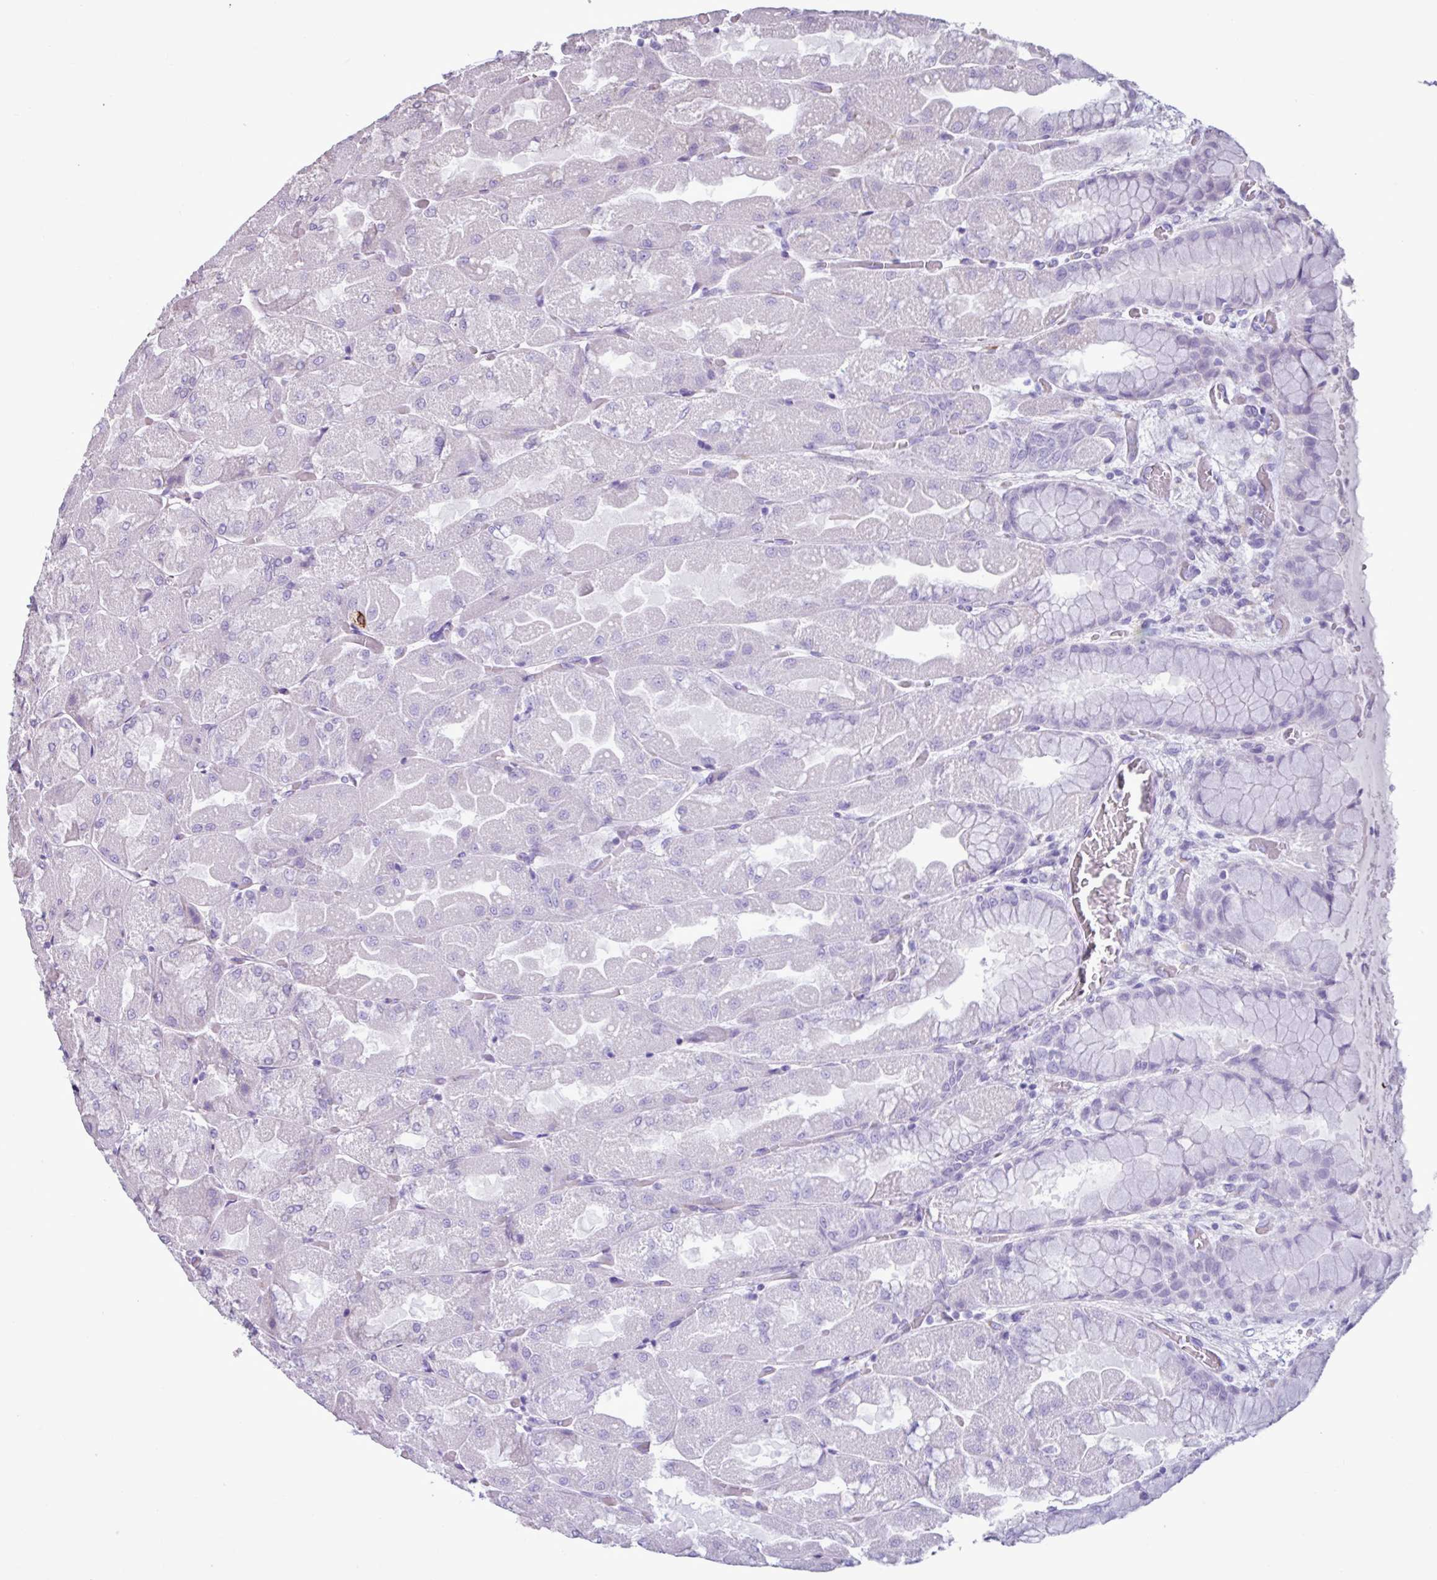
{"staining": {"intensity": "moderate", "quantity": "<25%", "location": "cytoplasmic/membranous"}, "tissue": "stomach", "cell_type": "Glandular cells", "image_type": "normal", "snomed": [{"axis": "morphology", "description": "Normal tissue, NOS"}, {"axis": "topography", "description": "Stomach"}], "caption": "Protein staining of normal stomach shows moderate cytoplasmic/membranous expression in about <25% of glandular cells. The staining was performed using DAB (3,3'-diaminobenzidine) to visualize the protein expression in brown, while the nuclei were stained in blue with hematoxylin (Magnification: 20x).", "gene": "PPP1R35", "patient": {"sex": "female", "age": 61}}